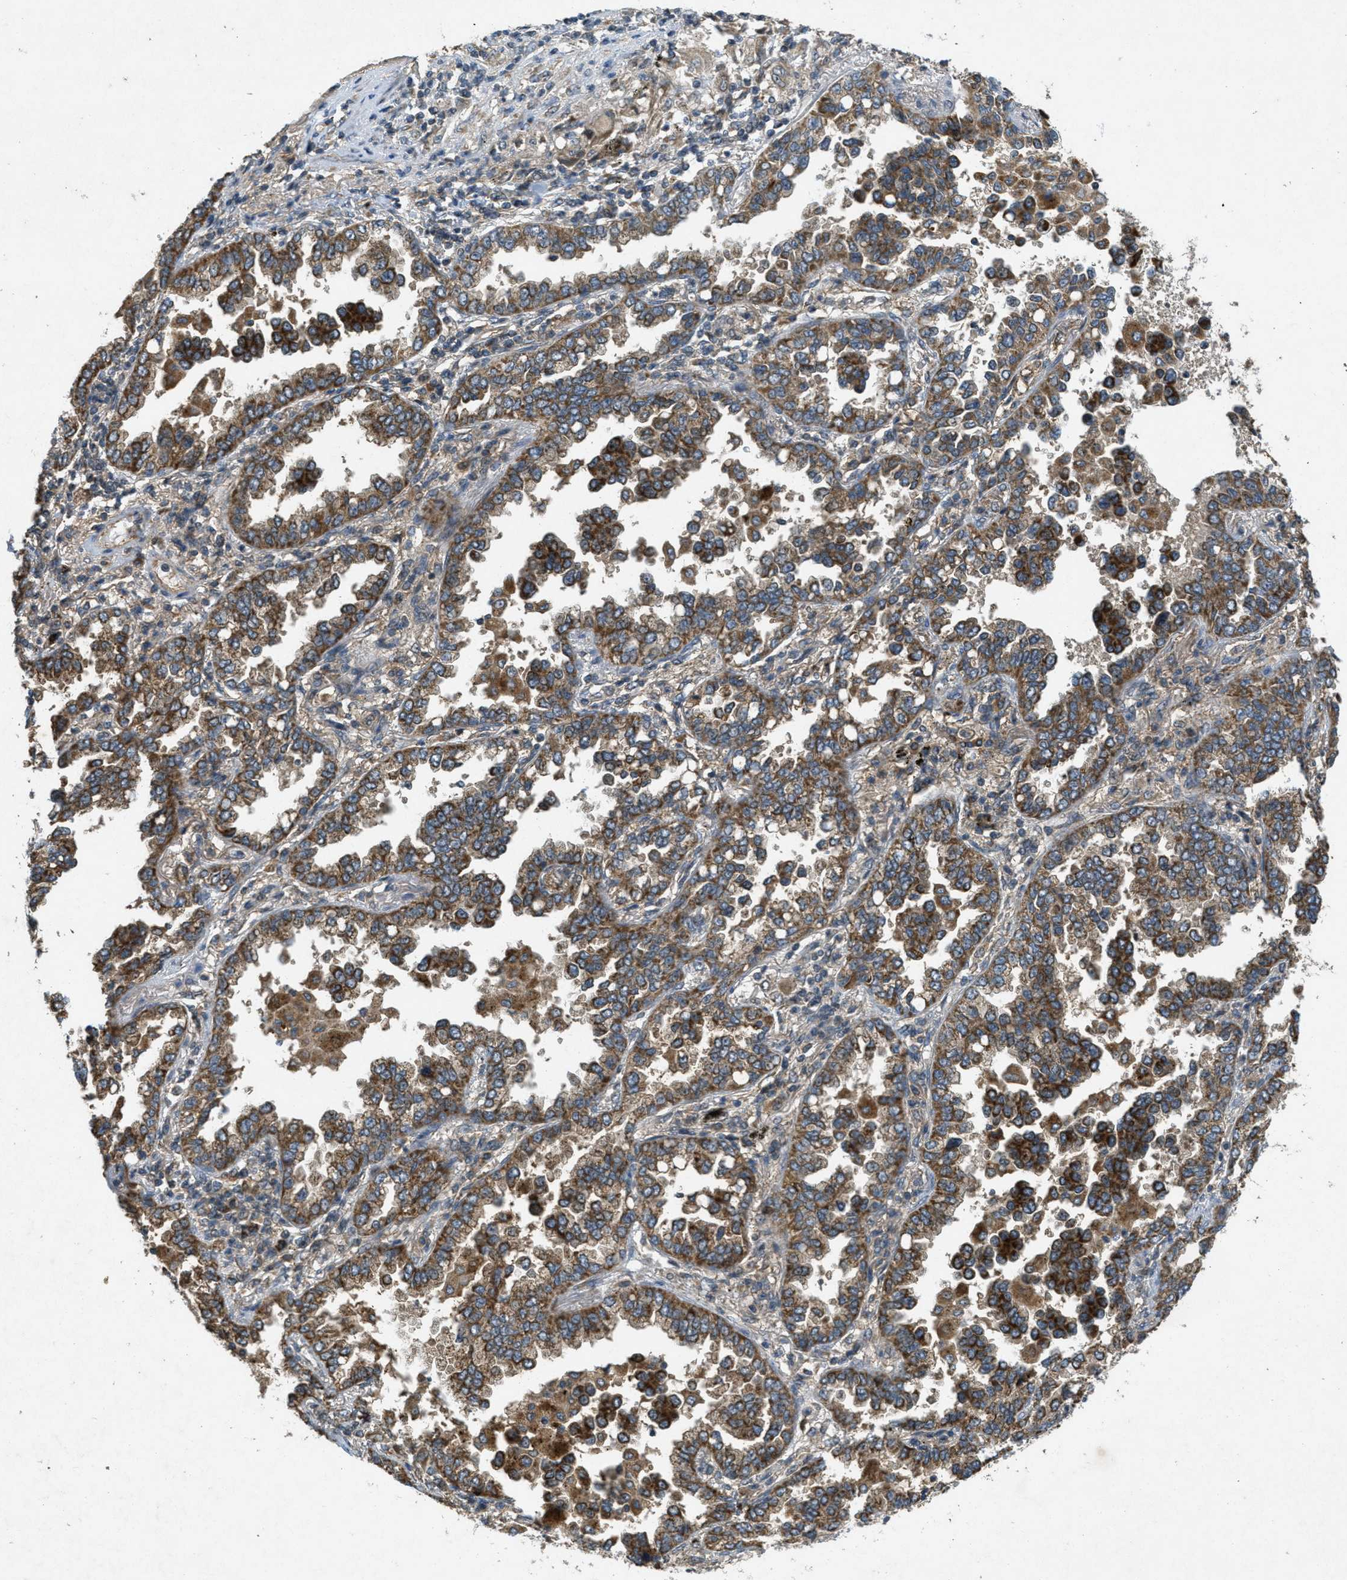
{"staining": {"intensity": "strong", "quantity": ">75%", "location": "cytoplasmic/membranous"}, "tissue": "lung cancer", "cell_type": "Tumor cells", "image_type": "cancer", "snomed": [{"axis": "morphology", "description": "Normal tissue, NOS"}, {"axis": "morphology", "description": "Adenocarcinoma, NOS"}, {"axis": "topography", "description": "Lung"}], "caption": "Human lung cancer (adenocarcinoma) stained with a brown dye exhibits strong cytoplasmic/membranous positive positivity in about >75% of tumor cells.", "gene": "PPP1R15A", "patient": {"sex": "male", "age": 59}}